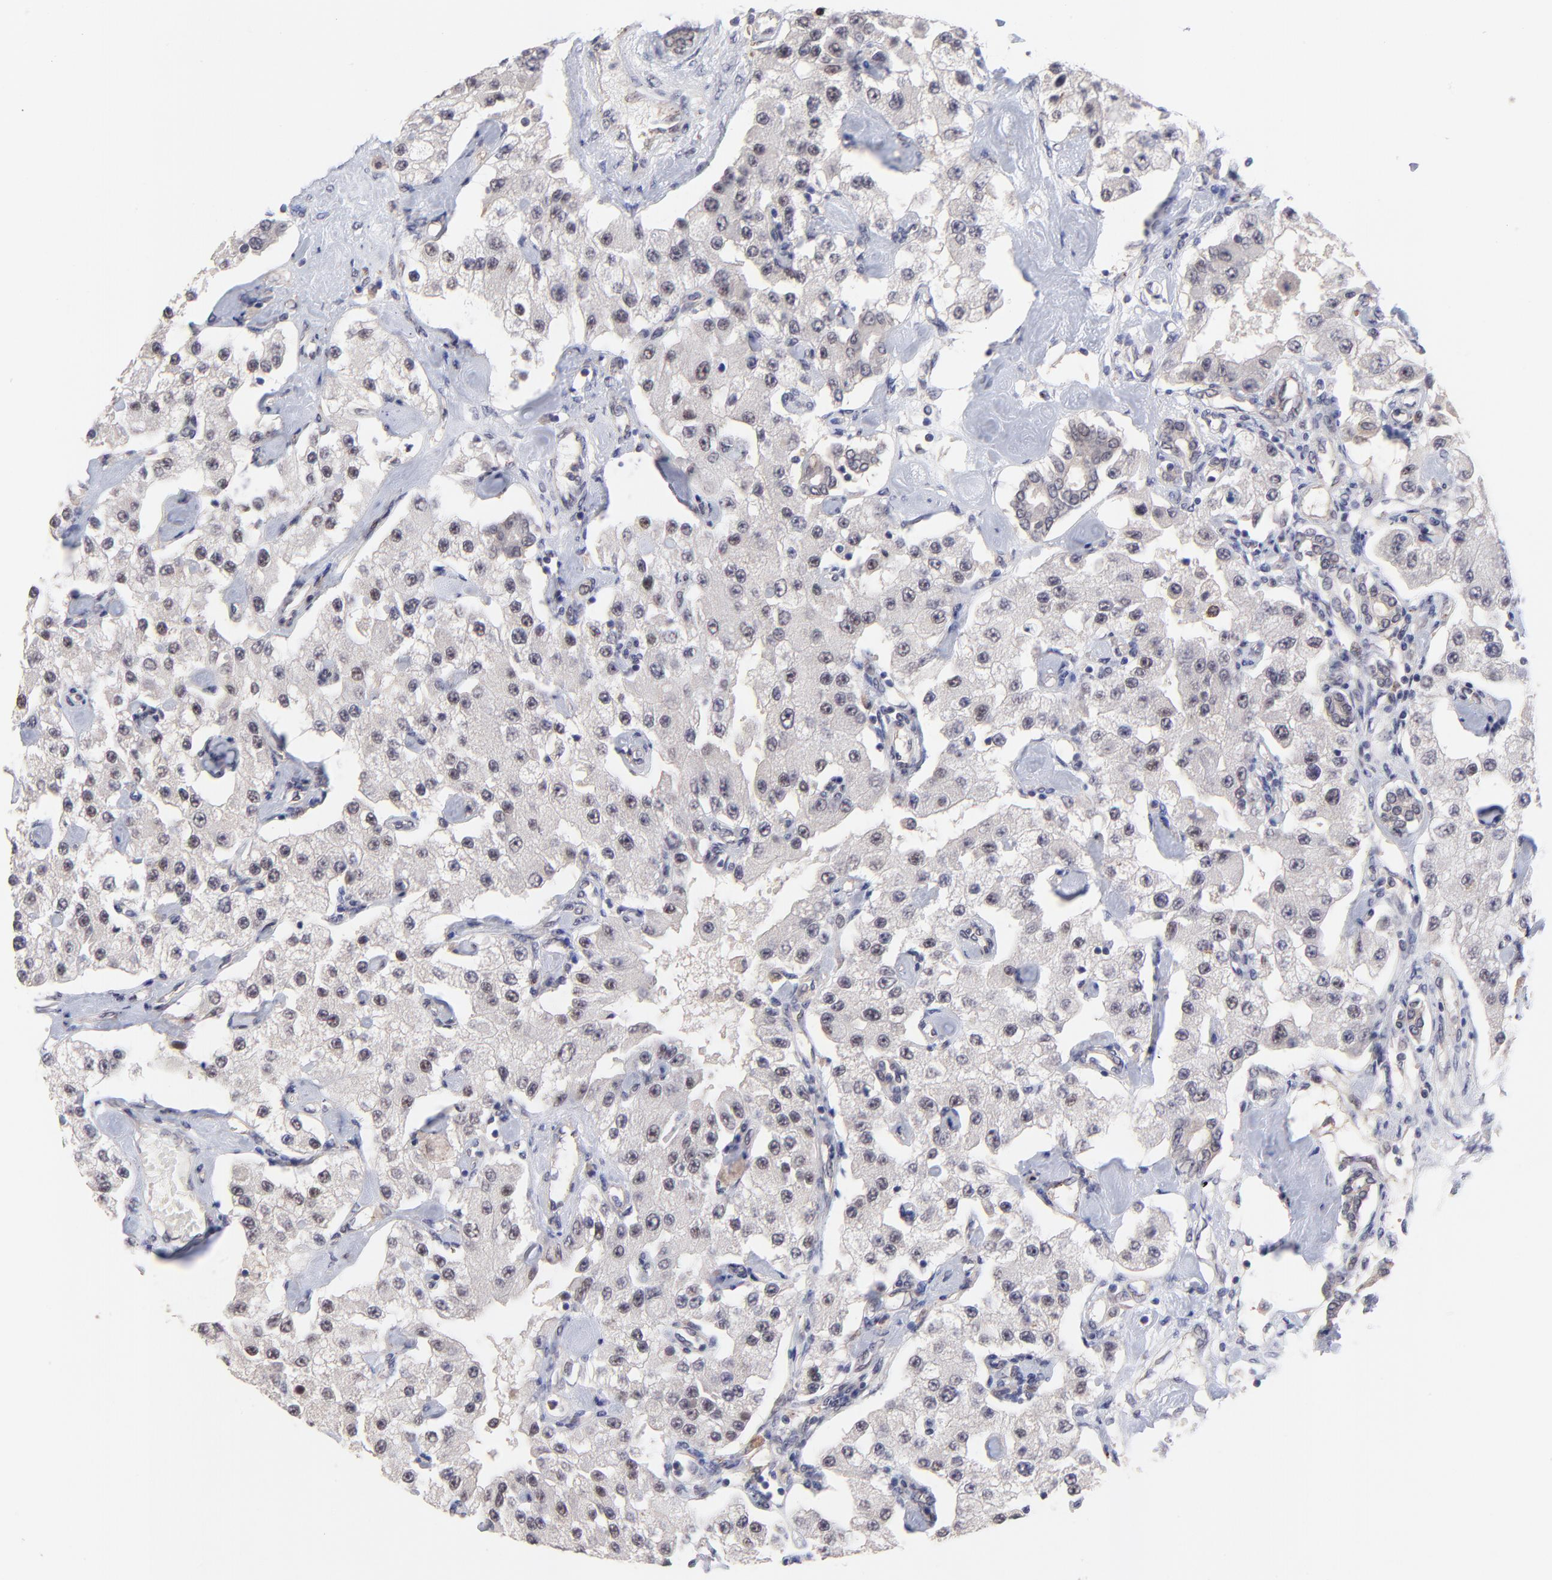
{"staining": {"intensity": "negative", "quantity": "none", "location": "none"}, "tissue": "carcinoid", "cell_type": "Tumor cells", "image_type": "cancer", "snomed": [{"axis": "morphology", "description": "Carcinoid, malignant, NOS"}, {"axis": "topography", "description": "Pancreas"}], "caption": "An IHC image of carcinoid is shown. There is no staining in tumor cells of carcinoid.", "gene": "ZNF747", "patient": {"sex": "male", "age": 41}}